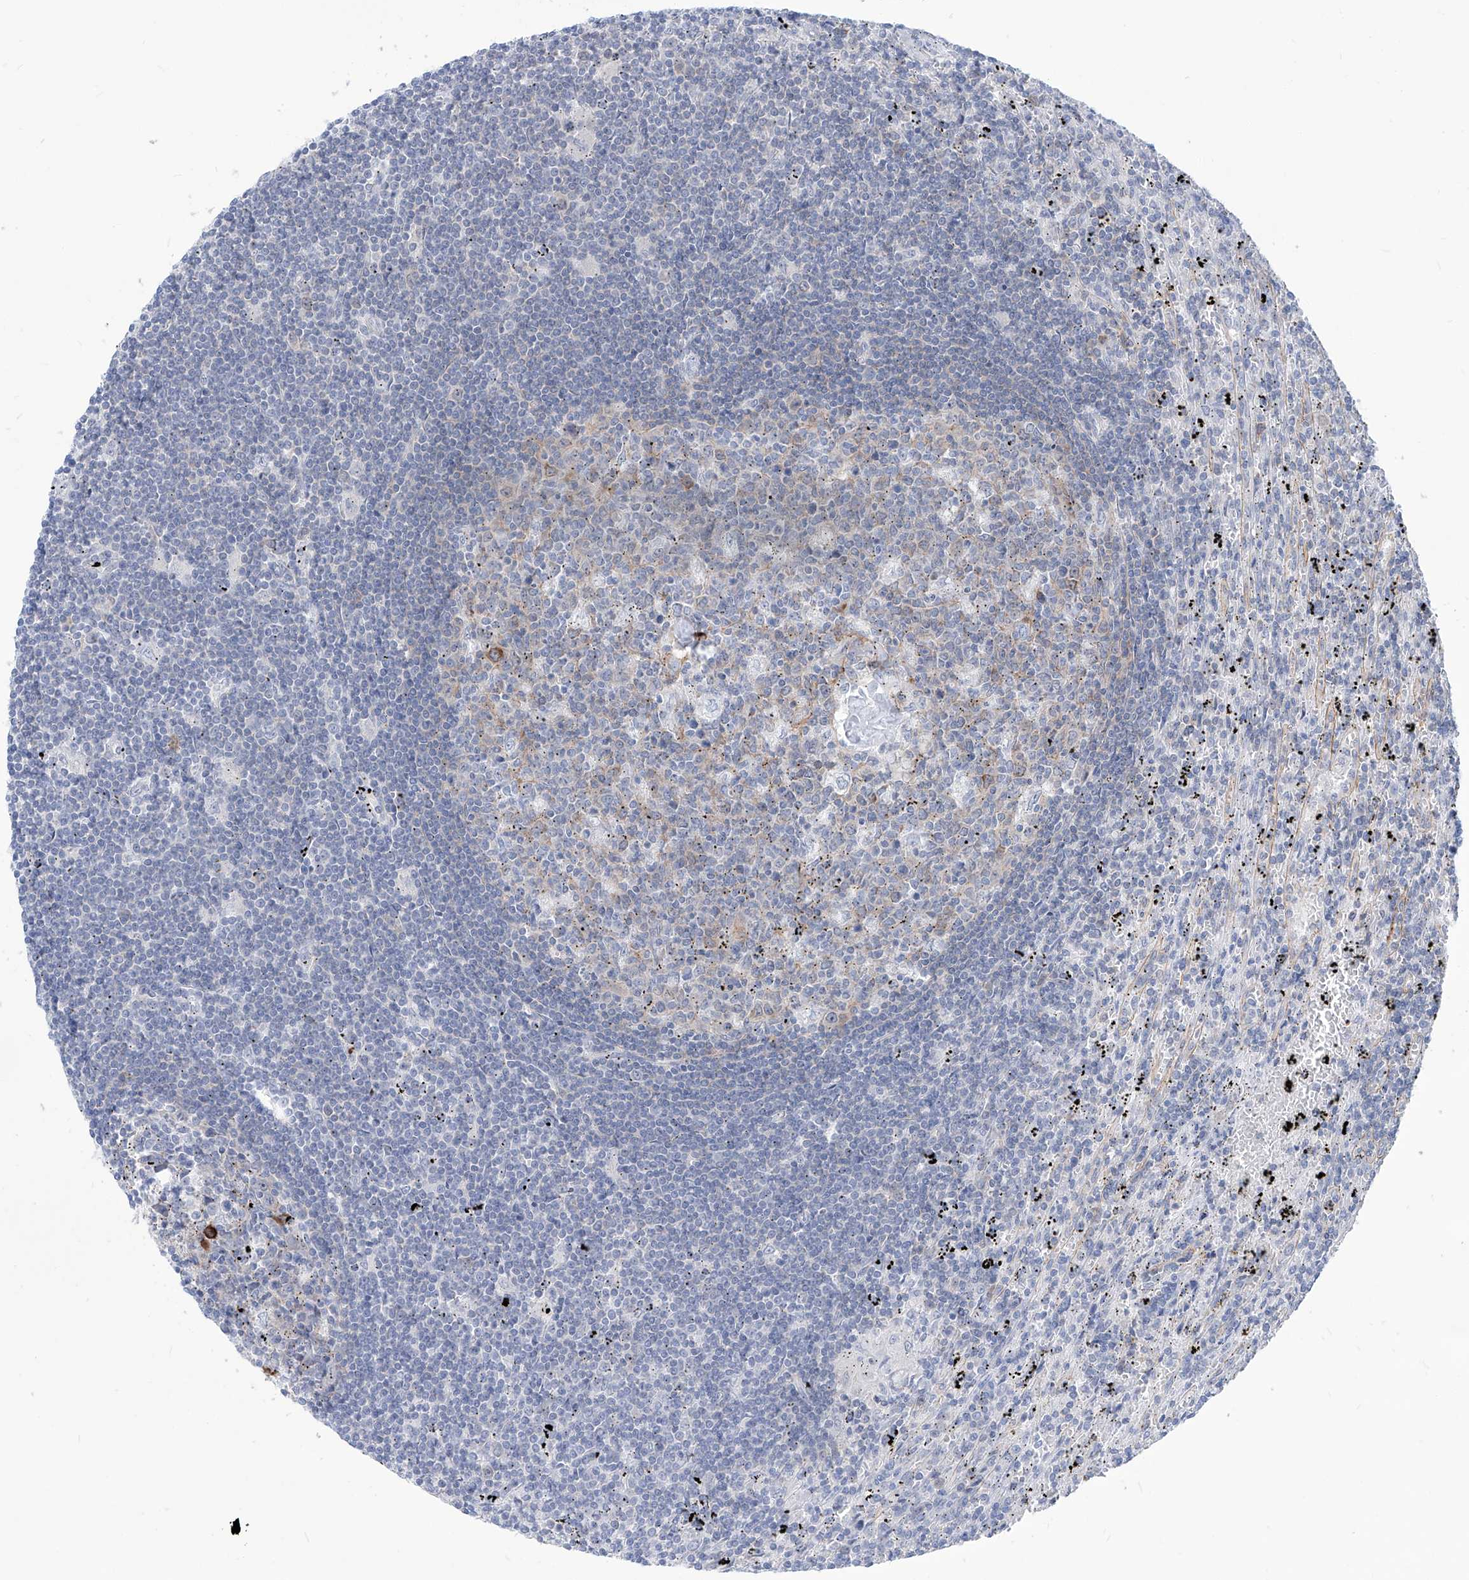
{"staining": {"intensity": "negative", "quantity": "none", "location": "none"}, "tissue": "lymphoma", "cell_type": "Tumor cells", "image_type": "cancer", "snomed": [{"axis": "morphology", "description": "Malignant lymphoma, non-Hodgkin's type, Low grade"}, {"axis": "topography", "description": "Spleen"}], "caption": "There is no significant positivity in tumor cells of lymphoma.", "gene": "AKAP10", "patient": {"sex": "male", "age": 76}}